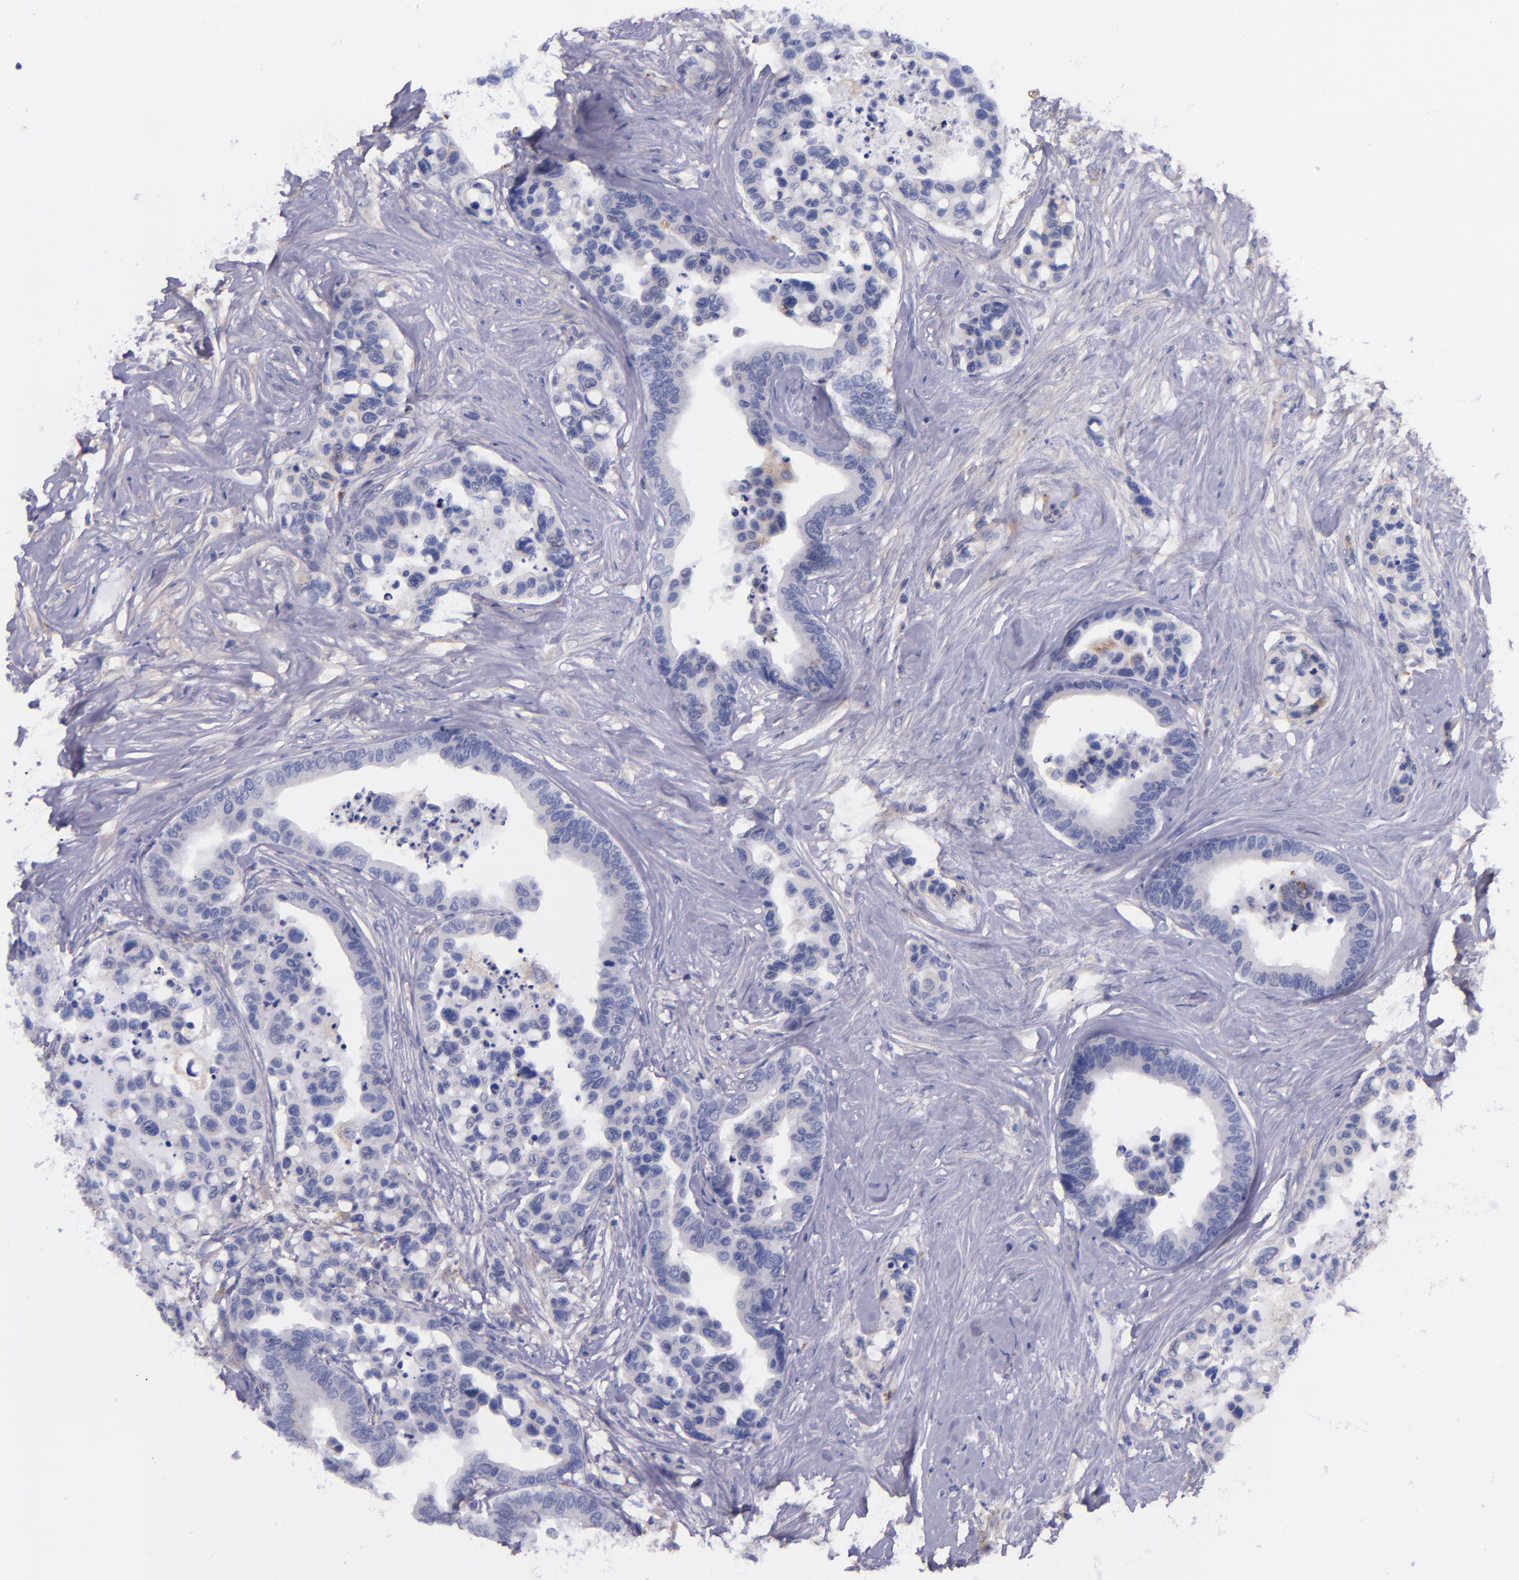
{"staining": {"intensity": "negative", "quantity": "none", "location": "none"}, "tissue": "colorectal cancer", "cell_type": "Tumor cells", "image_type": "cancer", "snomed": [{"axis": "morphology", "description": "Adenocarcinoma, NOS"}, {"axis": "topography", "description": "Colon"}], "caption": "DAB immunohistochemical staining of human adenocarcinoma (colorectal) shows no significant staining in tumor cells. The staining was performed using DAB (3,3'-diaminobenzidine) to visualize the protein expression in brown, while the nuclei were stained in blue with hematoxylin (Magnification: 20x).", "gene": "IVL", "patient": {"sex": "male", "age": 82}}